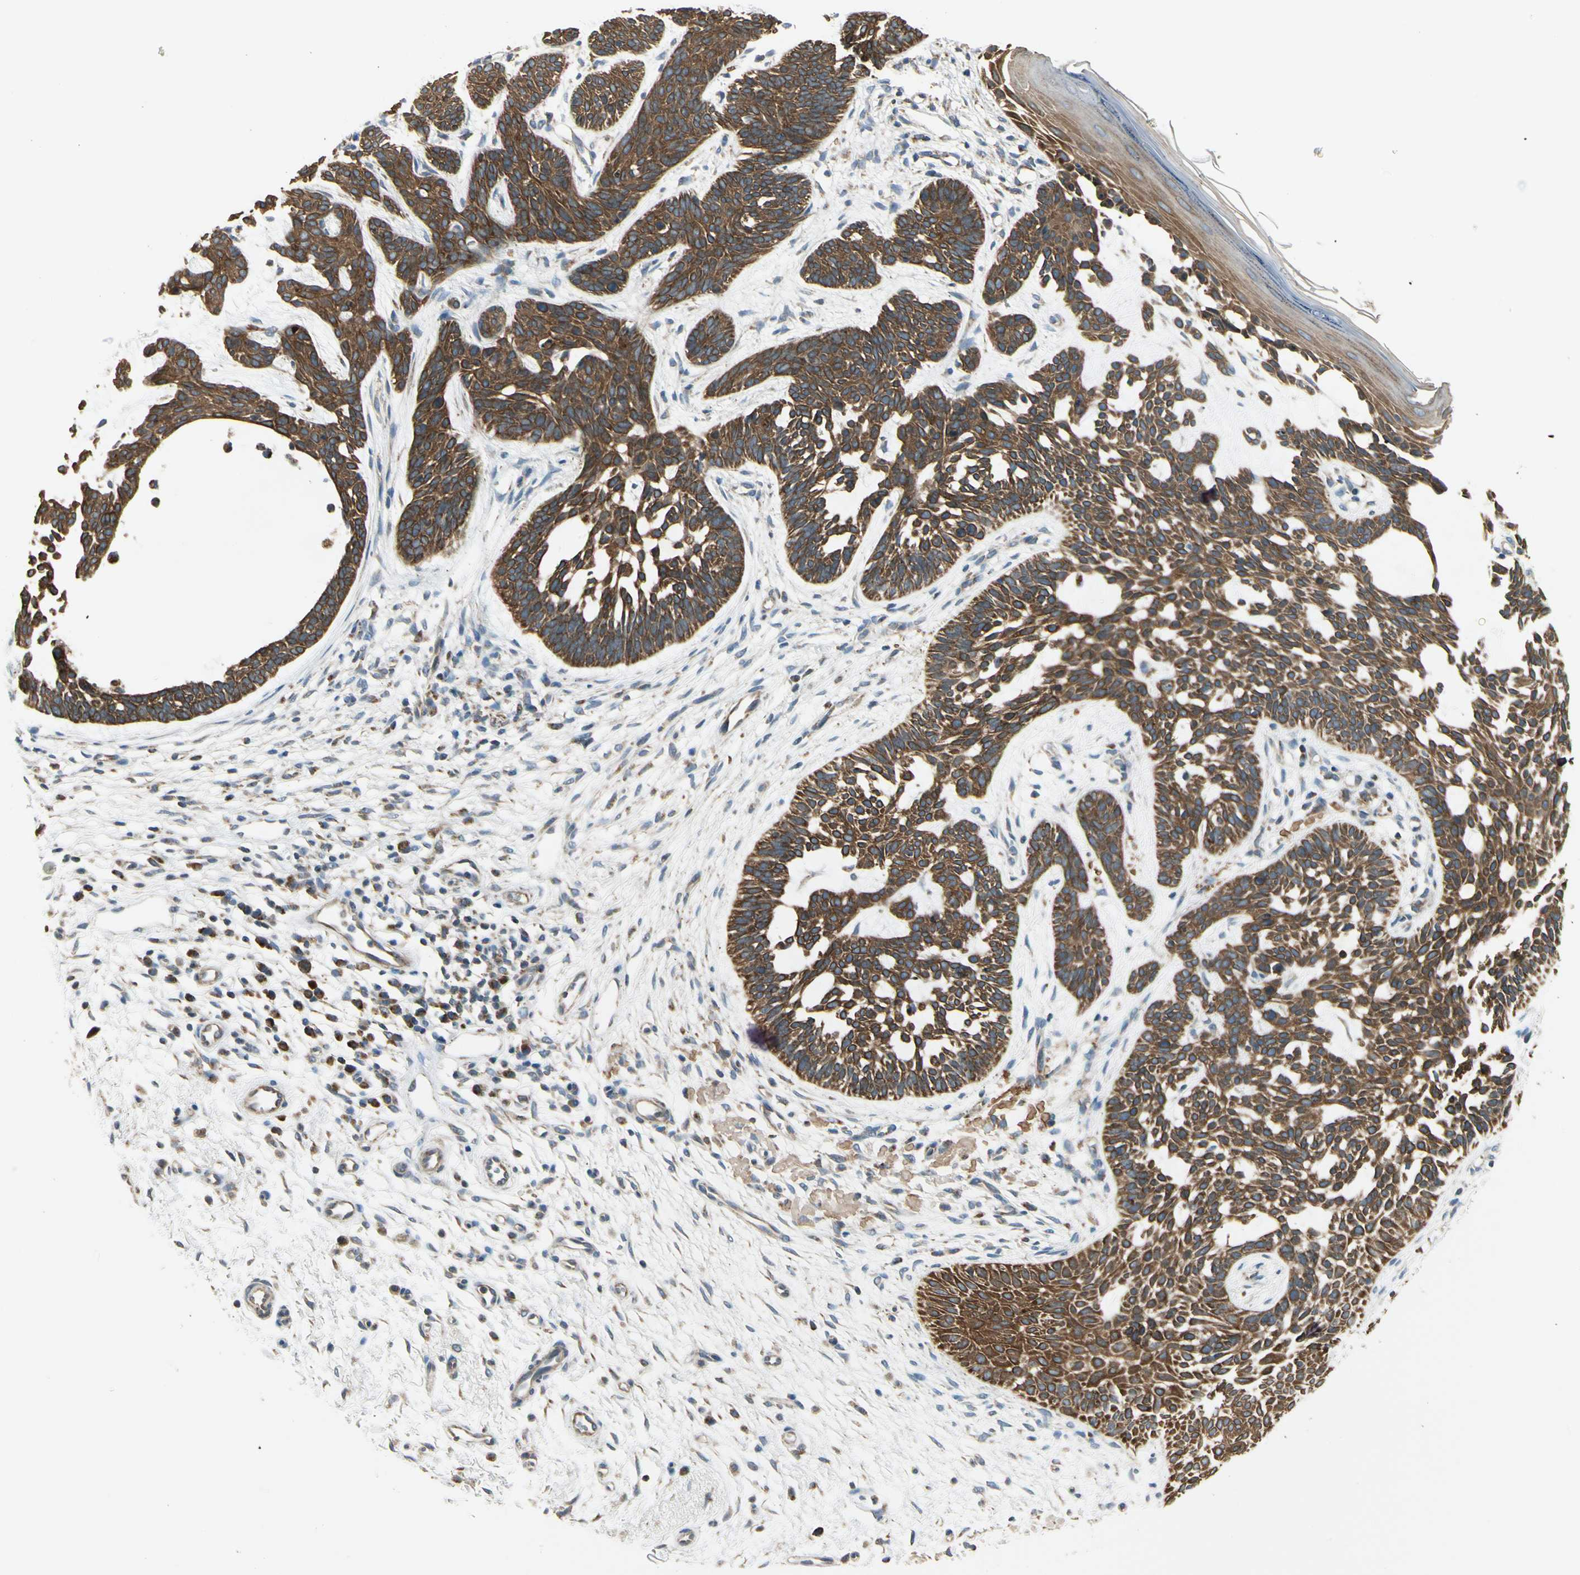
{"staining": {"intensity": "strong", "quantity": ">75%", "location": "cytoplasmic/membranous"}, "tissue": "skin cancer", "cell_type": "Tumor cells", "image_type": "cancer", "snomed": [{"axis": "morphology", "description": "Normal tissue, NOS"}, {"axis": "morphology", "description": "Basal cell carcinoma"}, {"axis": "topography", "description": "Skin"}], "caption": "This photomicrograph exhibits immunohistochemistry (IHC) staining of skin cancer, with high strong cytoplasmic/membranous positivity in about >75% of tumor cells.", "gene": "EPHB3", "patient": {"sex": "female", "age": 69}}